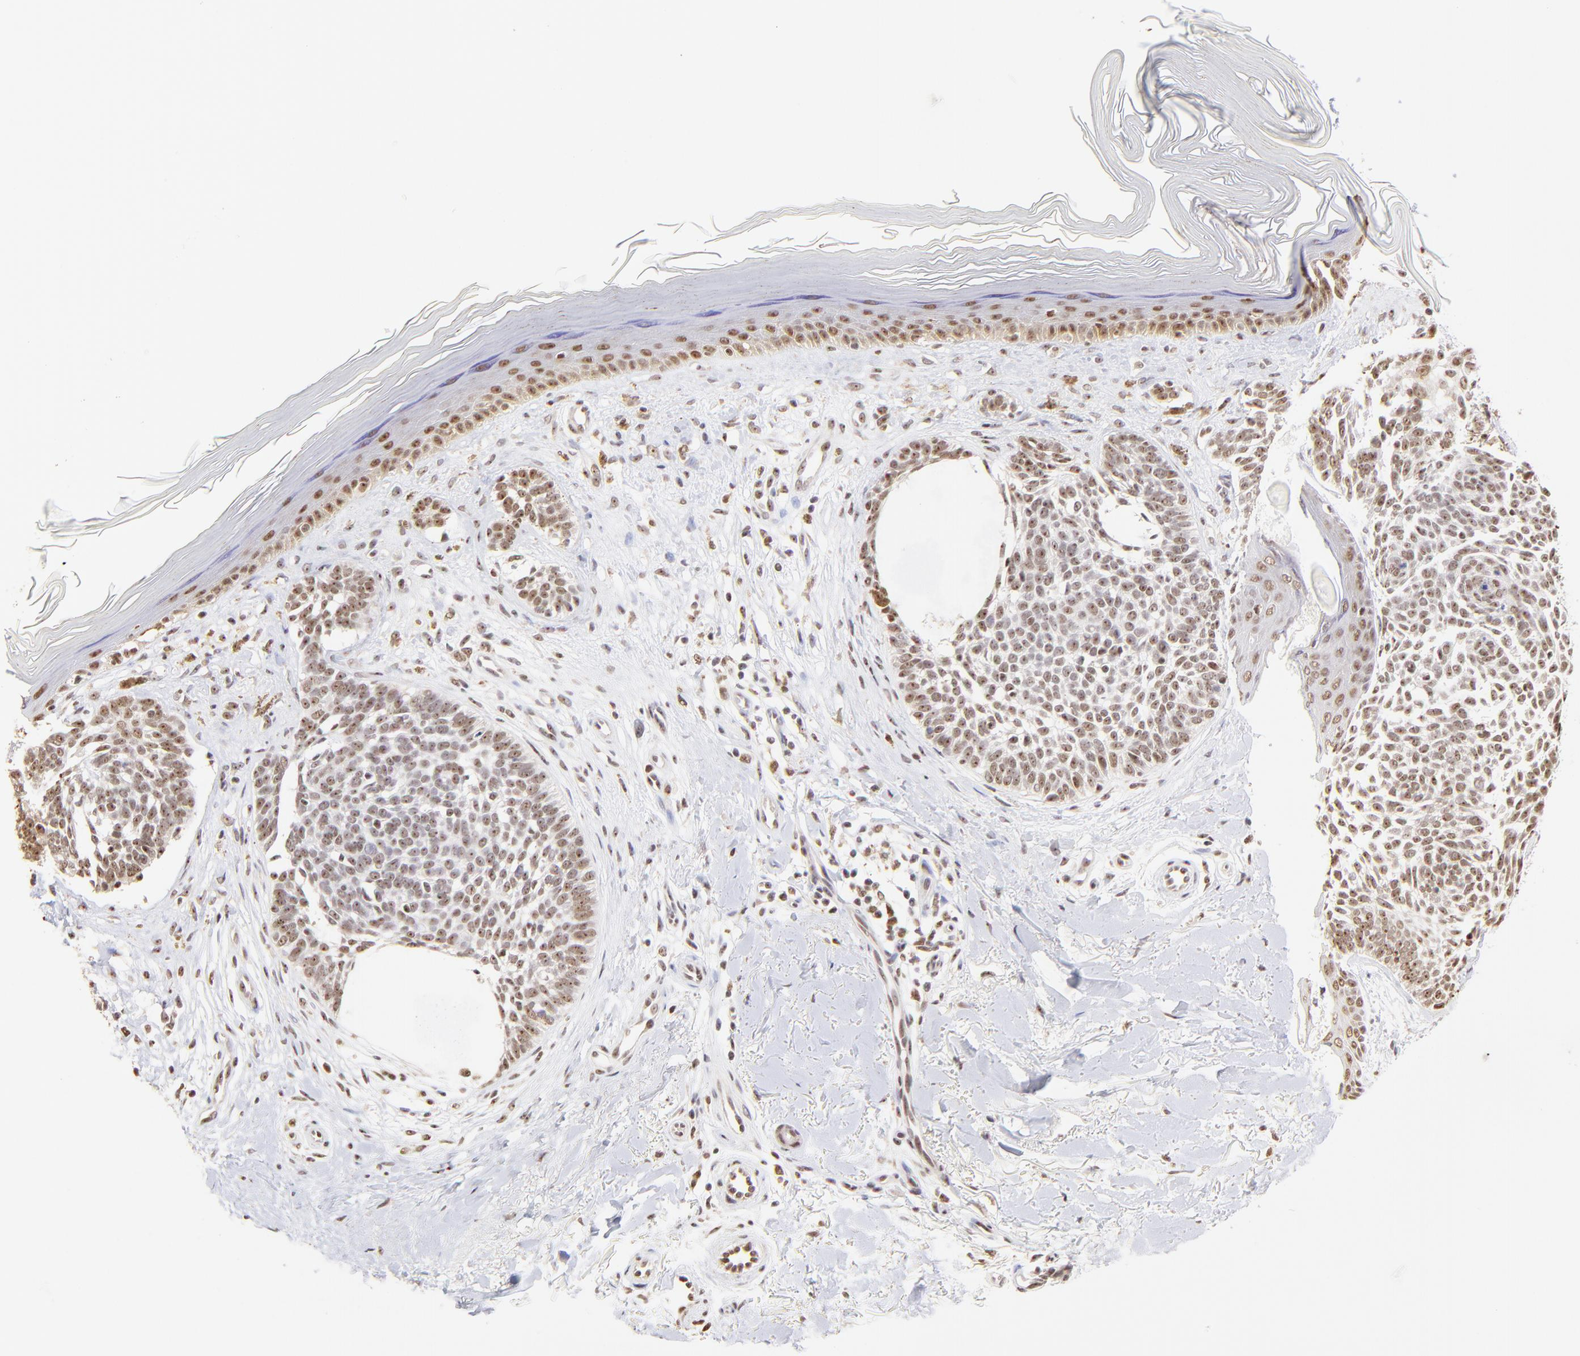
{"staining": {"intensity": "weak", "quantity": ">75%", "location": "nuclear"}, "tissue": "skin cancer", "cell_type": "Tumor cells", "image_type": "cancer", "snomed": [{"axis": "morphology", "description": "Normal tissue, NOS"}, {"axis": "morphology", "description": "Basal cell carcinoma"}, {"axis": "topography", "description": "Skin"}], "caption": "Skin cancer (basal cell carcinoma) was stained to show a protein in brown. There is low levels of weak nuclear staining in about >75% of tumor cells. Using DAB (brown) and hematoxylin (blue) stains, captured at high magnification using brightfield microscopy.", "gene": "ZNF670", "patient": {"sex": "female", "age": 58}}